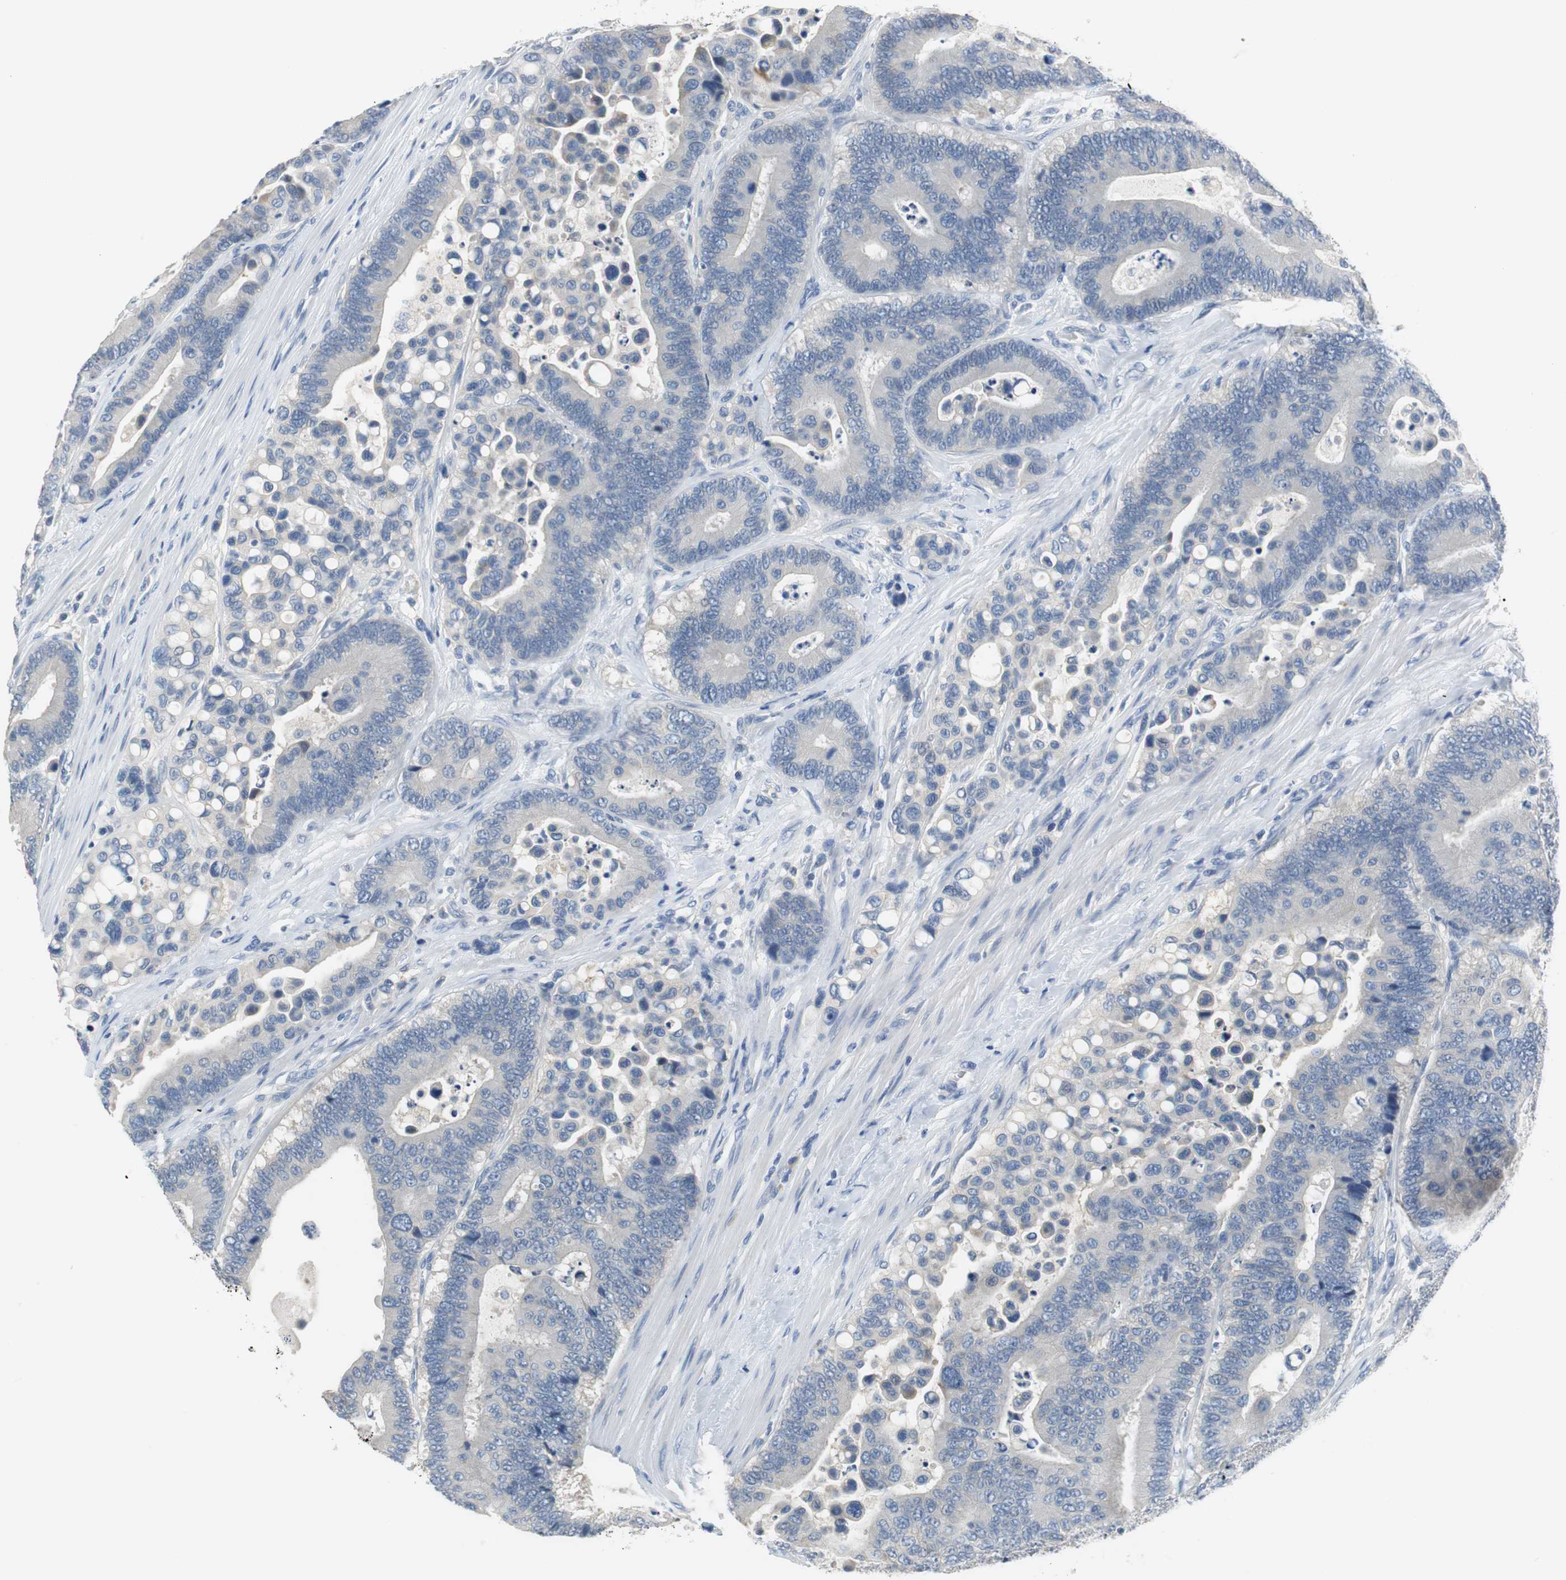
{"staining": {"intensity": "negative", "quantity": "none", "location": "none"}, "tissue": "colorectal cancer", "cell_type": "Tumor cells", "image_type": "cancer", "snomed": [{"axis": "morphology", "description": "Normal tissue, NOS"}, {"axis": "morphology", "description": "Adenocarcinoma, NOS"}, {"axis": "topography", "description": "Colon"}], "caption": "This histopathology image is of colorectal adenocarcinoma stained with IHC to label a protein in brown with the nuclei are counter-stained blue. There is no positivity in tumor cells.", "gene": "GLCCI1", "patient": {"sex": "male", "age": 82}}